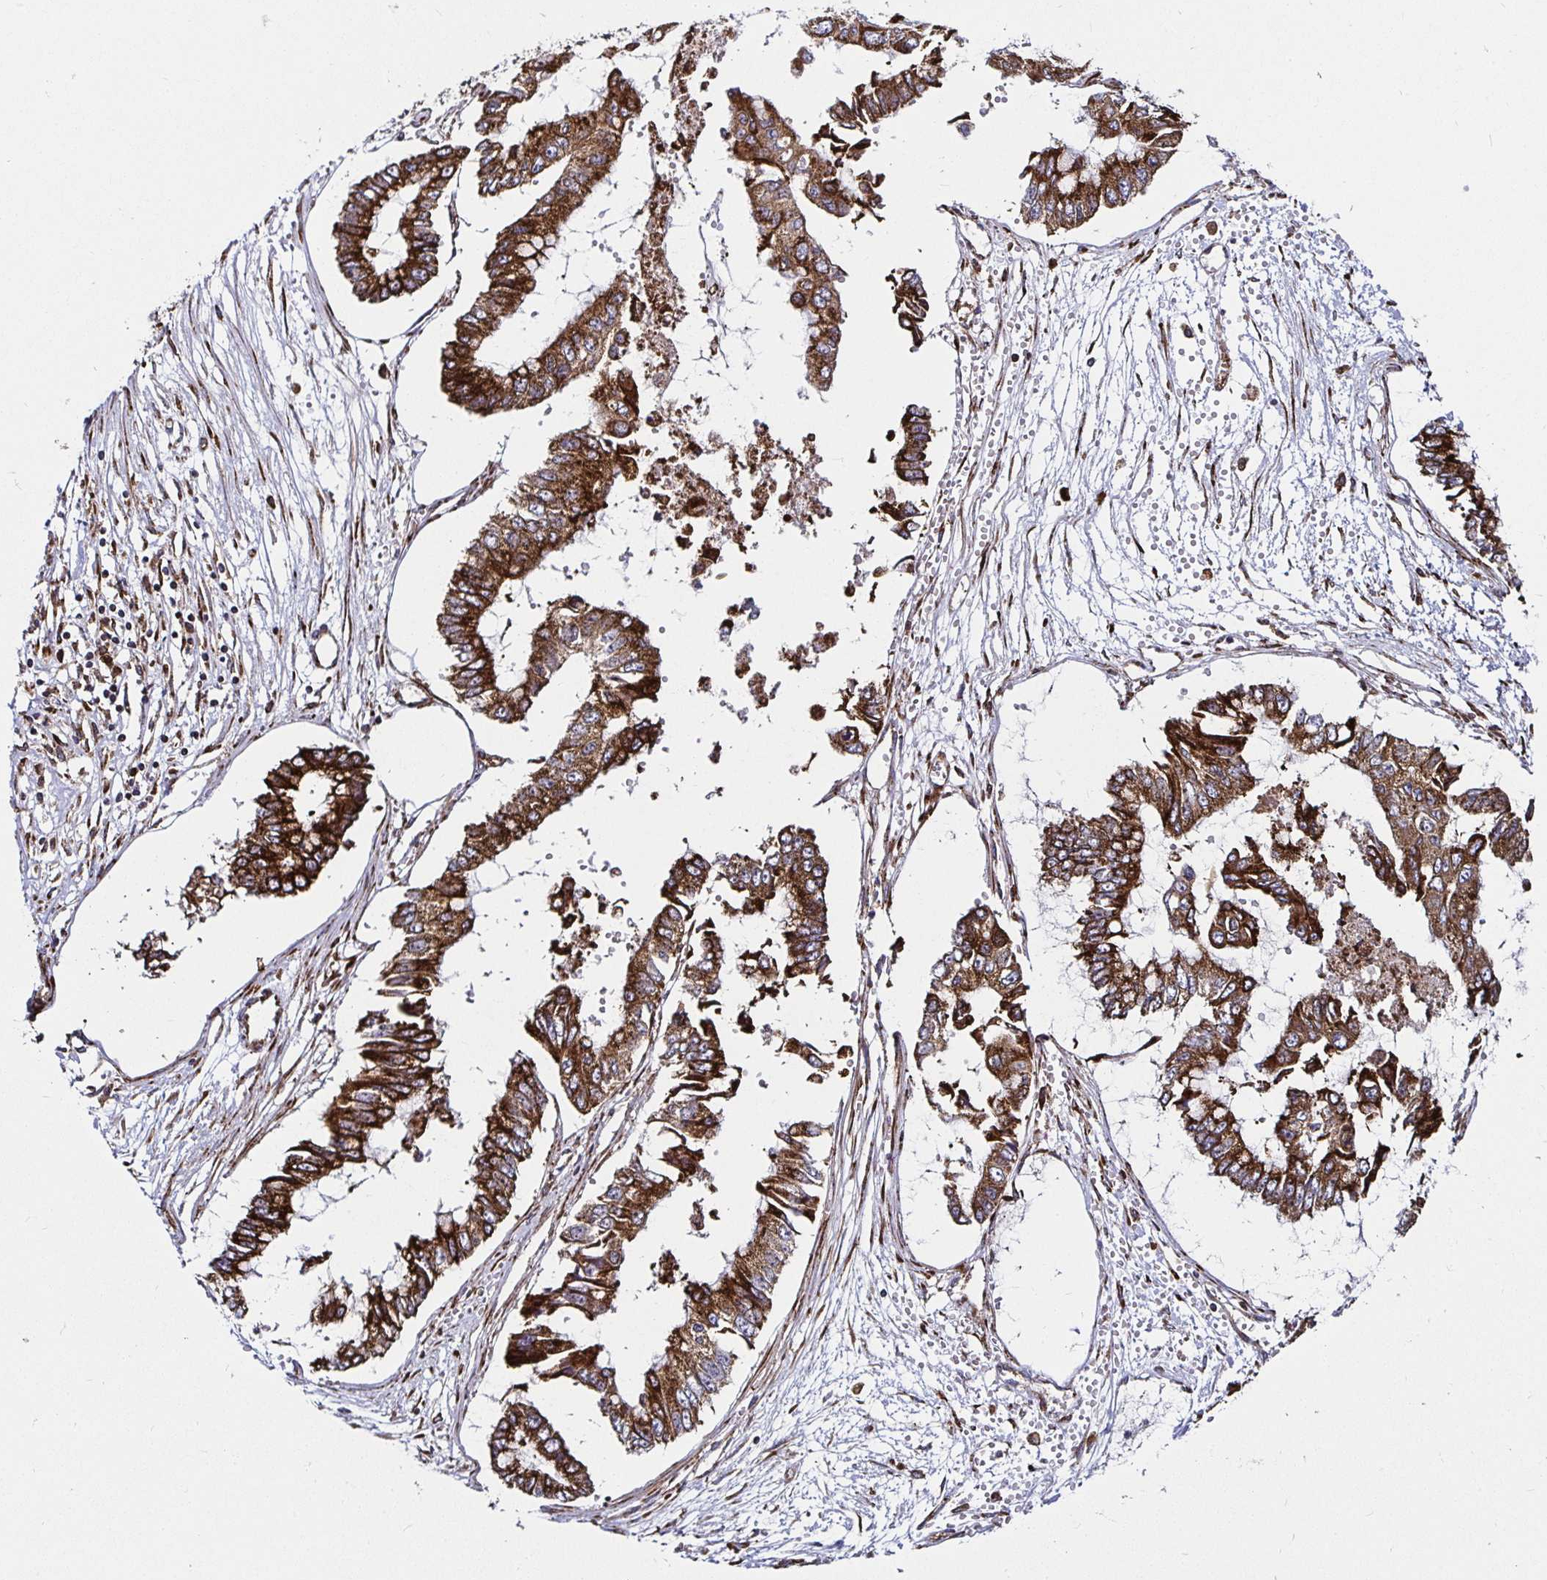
{"staining": {"intensity": "moderate", "quantity": ">75%", "location": "cytoplasmic/membranous"}, "tissue": "ovarian cancer", "cell_type": "Tumor cells", "image_type": "cancer", "snomed": [{"axis": "morphology", "description": "Cystadenocarcinoma, mucinous, NOS"}, {"axis": "topography", "description": "Ovary"}], "caption": "There is medium levels of moderate cytoplasmic/membranous expression in tumor cells of mucinous cystadenocarcinoma (ovarian), as demonstrated by immunohistochemical staining (brown color).", "gene": "SMYD3", "patient": {"sex": "female", "age": 72}}